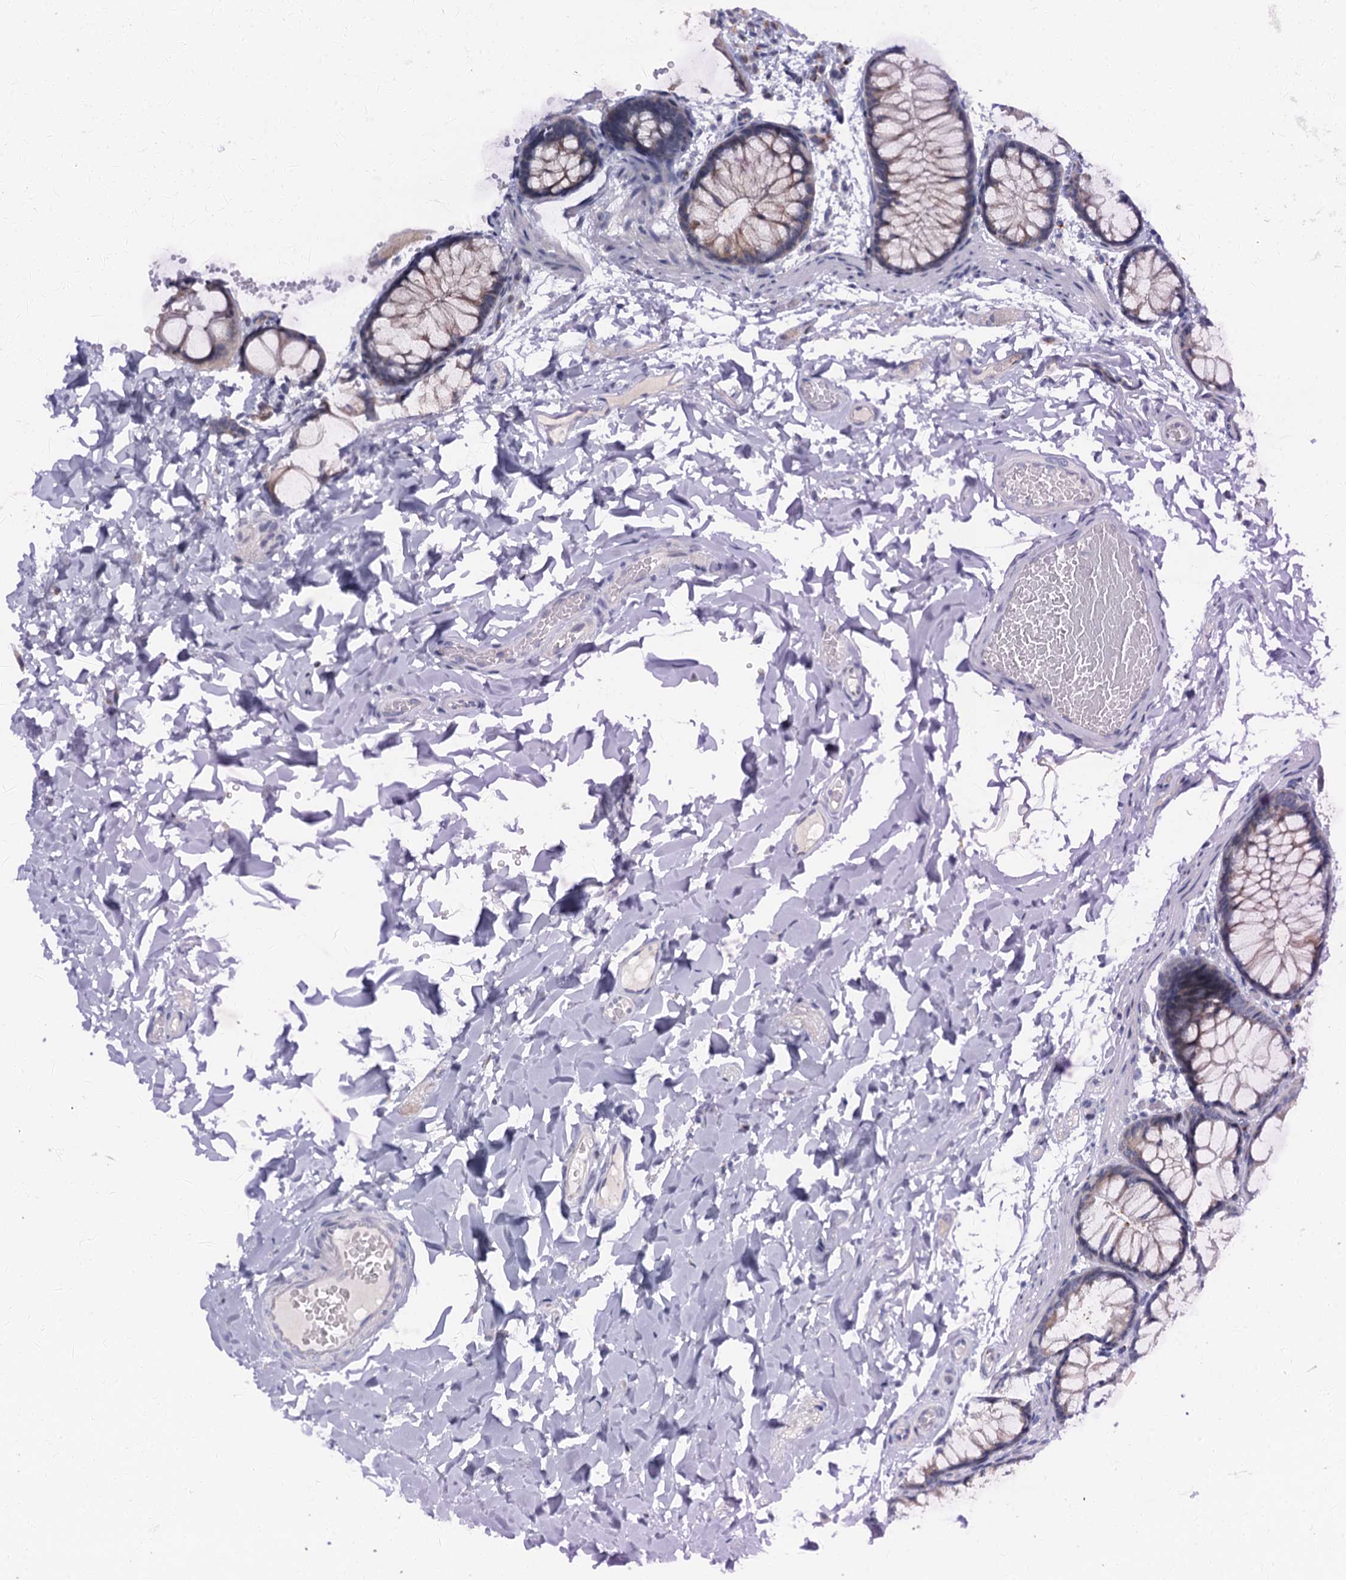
{"staining": {"intensity": "negative", "quantity": "none", "location": "none"}, "tissue": "colon", "cell_type": "Endothelial cells", "image_type": "normal", "snomed": [{"axis": "morphology", "description": "Normal tissue, NOS"}, {"axis": "topography", "description": "Colon"}], "caption": "Endothelial cells show no significant protein positivity in normal colon.", "gene": "LYPD3", "patient": {"sex": "male", "age": 47}}